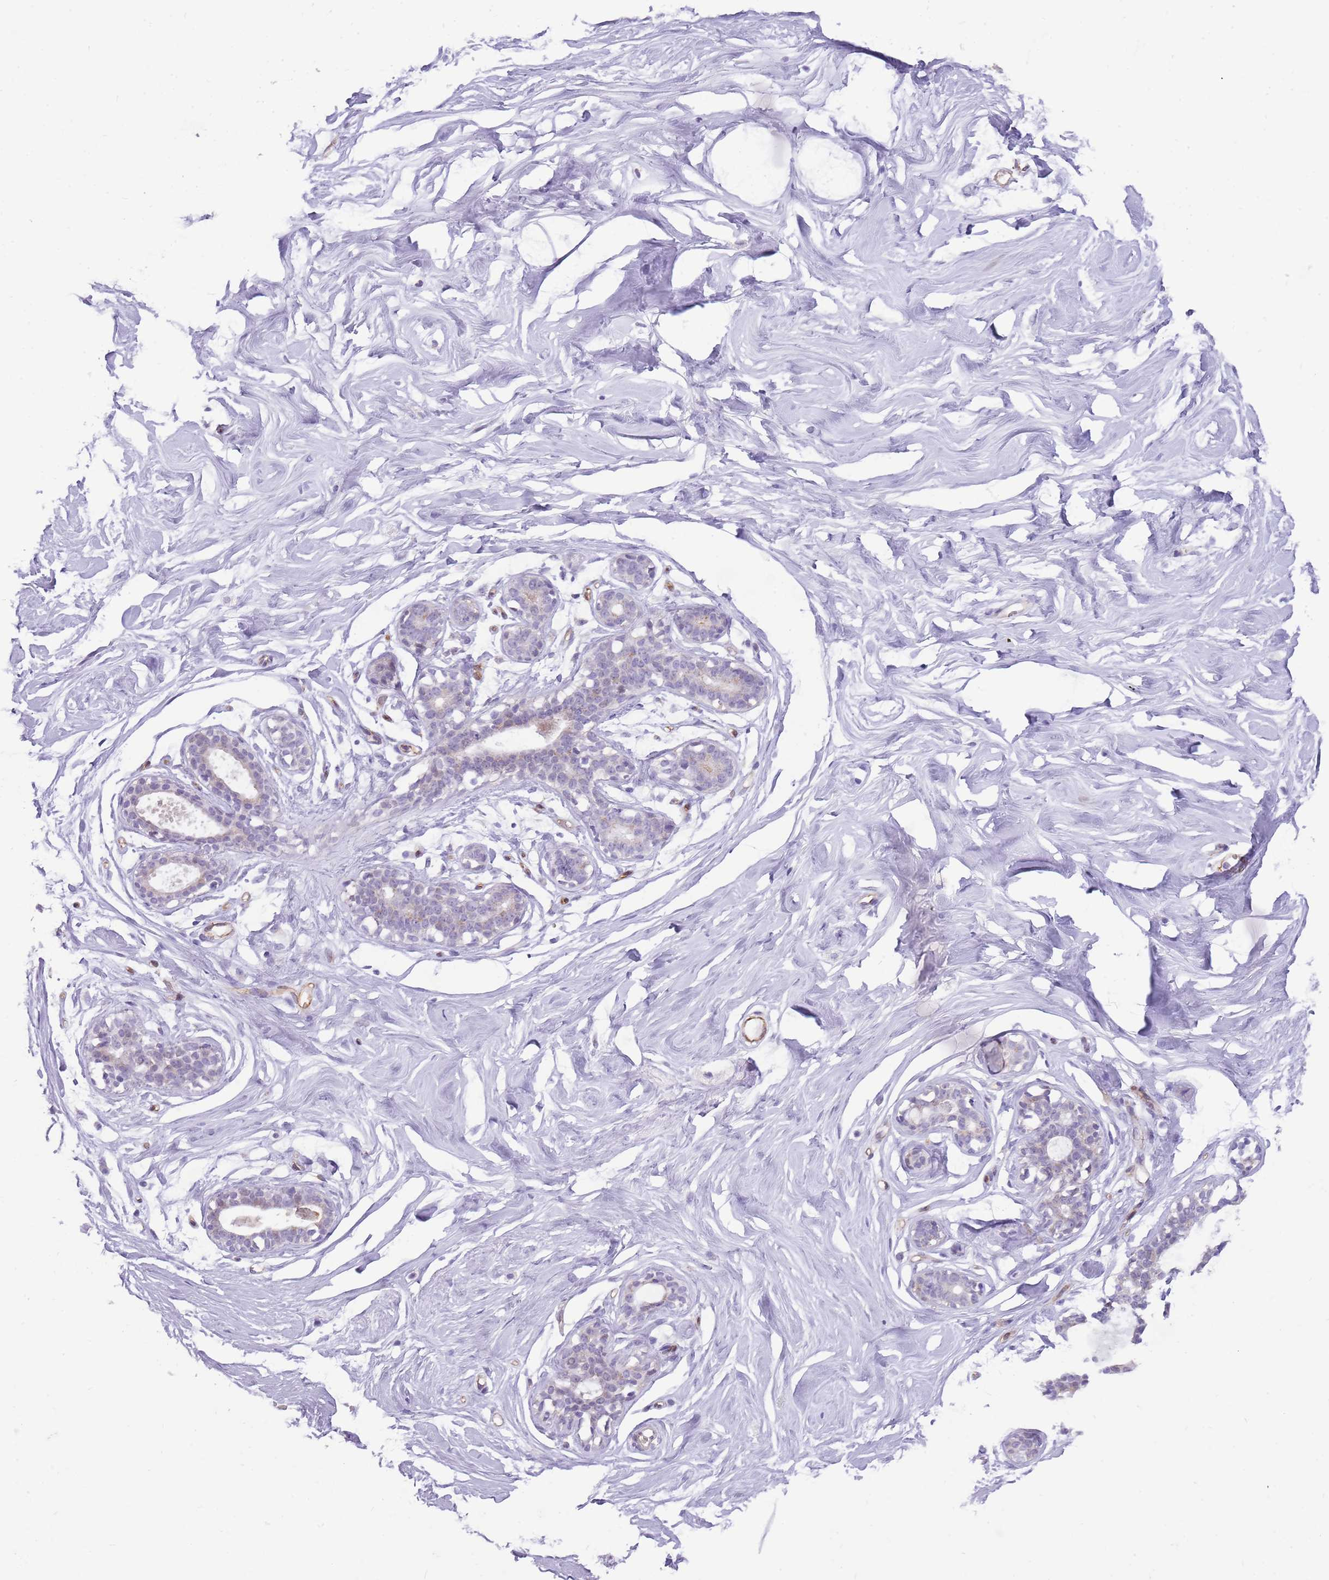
{"staining": {"intensity": "negative", "quantity": "none", "location": "none"}, "tissue": "breast", "cell_type": "Adipocytes", "image_type": "normal", "snomed": [{"axis": "morphology", "description": "Normal tissue, NOS"}, {"axis": "morphology", "description": "Adenoma, NOS"}, {"axis": "topography", "description": "Breast"}], "caption": "Immunohistochemistry (IHC) photomicrograph of benign breast stained for a protein (brown), which exhibits no expression in adipocytes.", "gene": "PCNX1", "patient": {"sex": "female", "age": 23}}